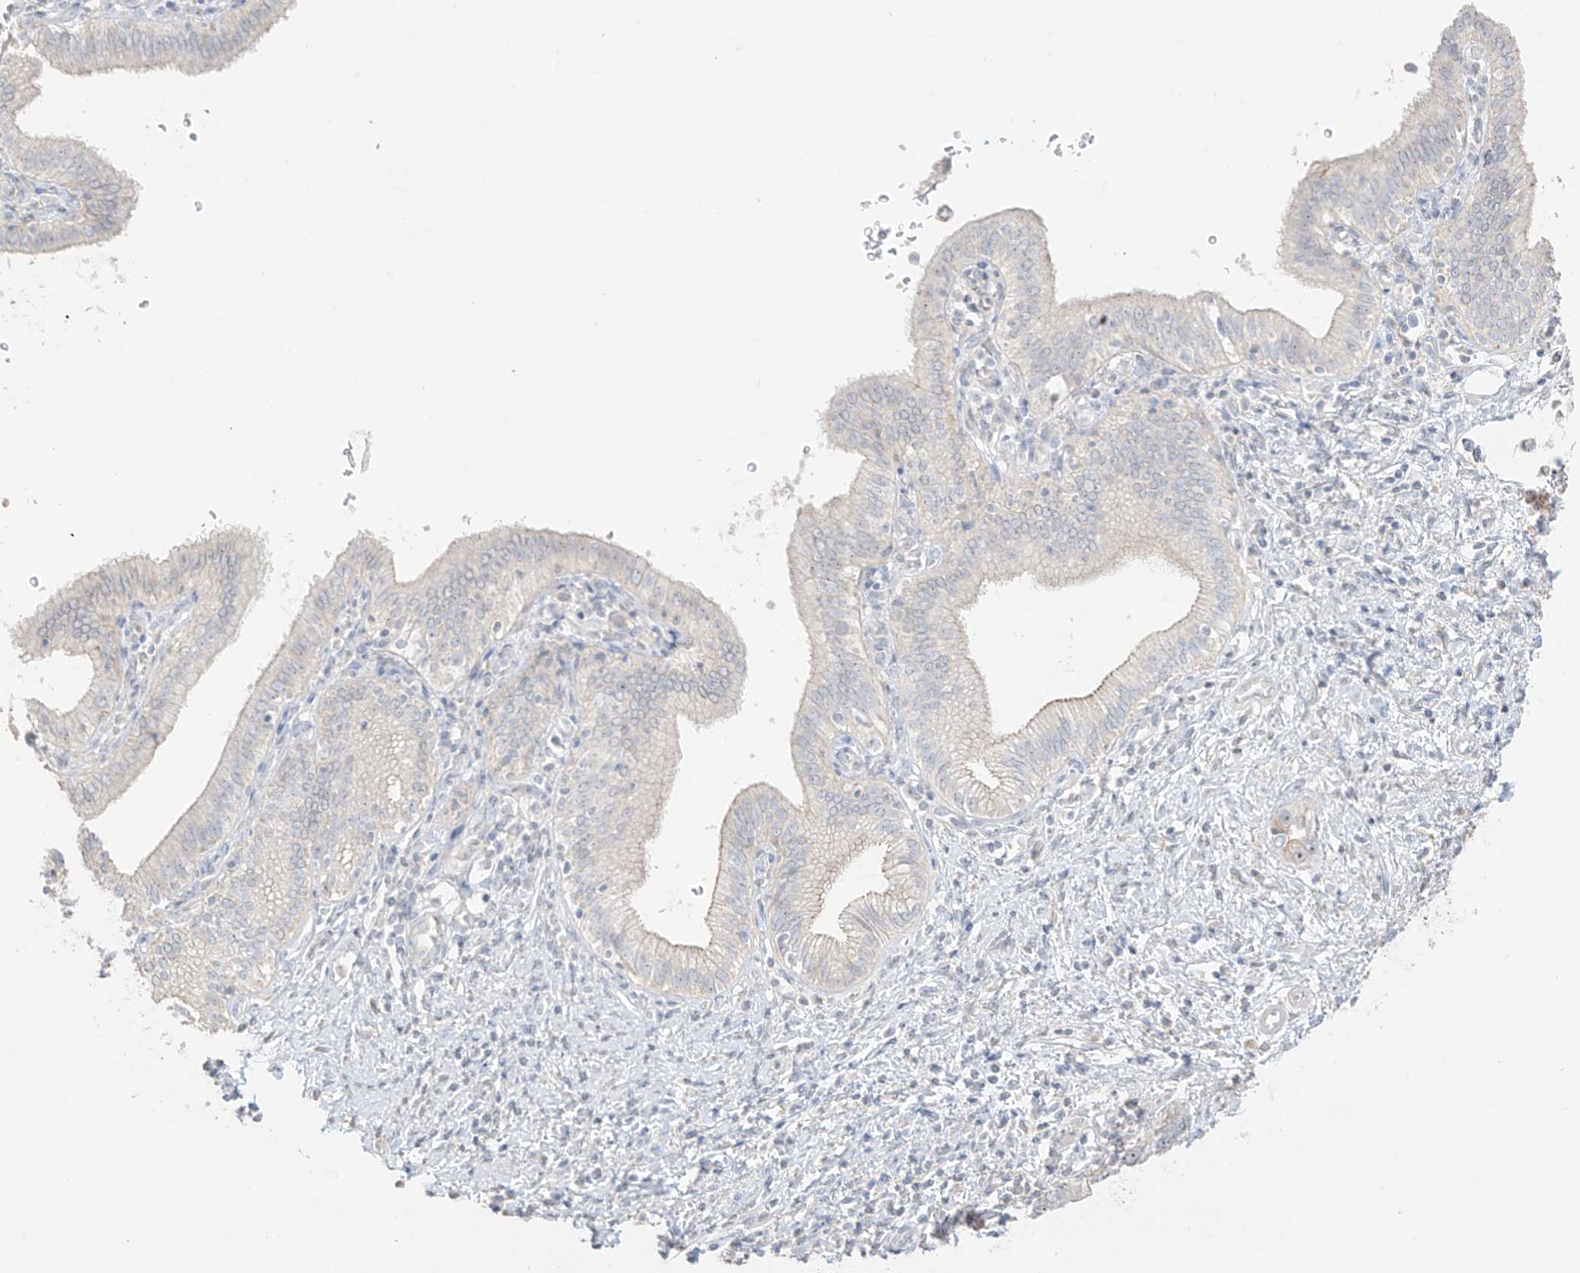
{"staining": {"intensity": "moderate", "quantity": "<25%", "location": "cytoplasmic/membranous"}, "tissue": "pancreatic cancer", "cell_type": "Tumor cells", "image_type": "cancer", "snomed": [{"axis": "morphology", "description": "Adenocarcinoma, NOS"}, {"axis": "topography", "description": "Pancreas"}], "caption": "This image displays immunohistochemistry (IHC) staining of pancreatic adenocarcinoma, with low moderate cytoplasmic/membranous positivity in about <25% of tumor cells.", "gene": "ZBTB41", "patient": {"sex": "female", "age": 73}}